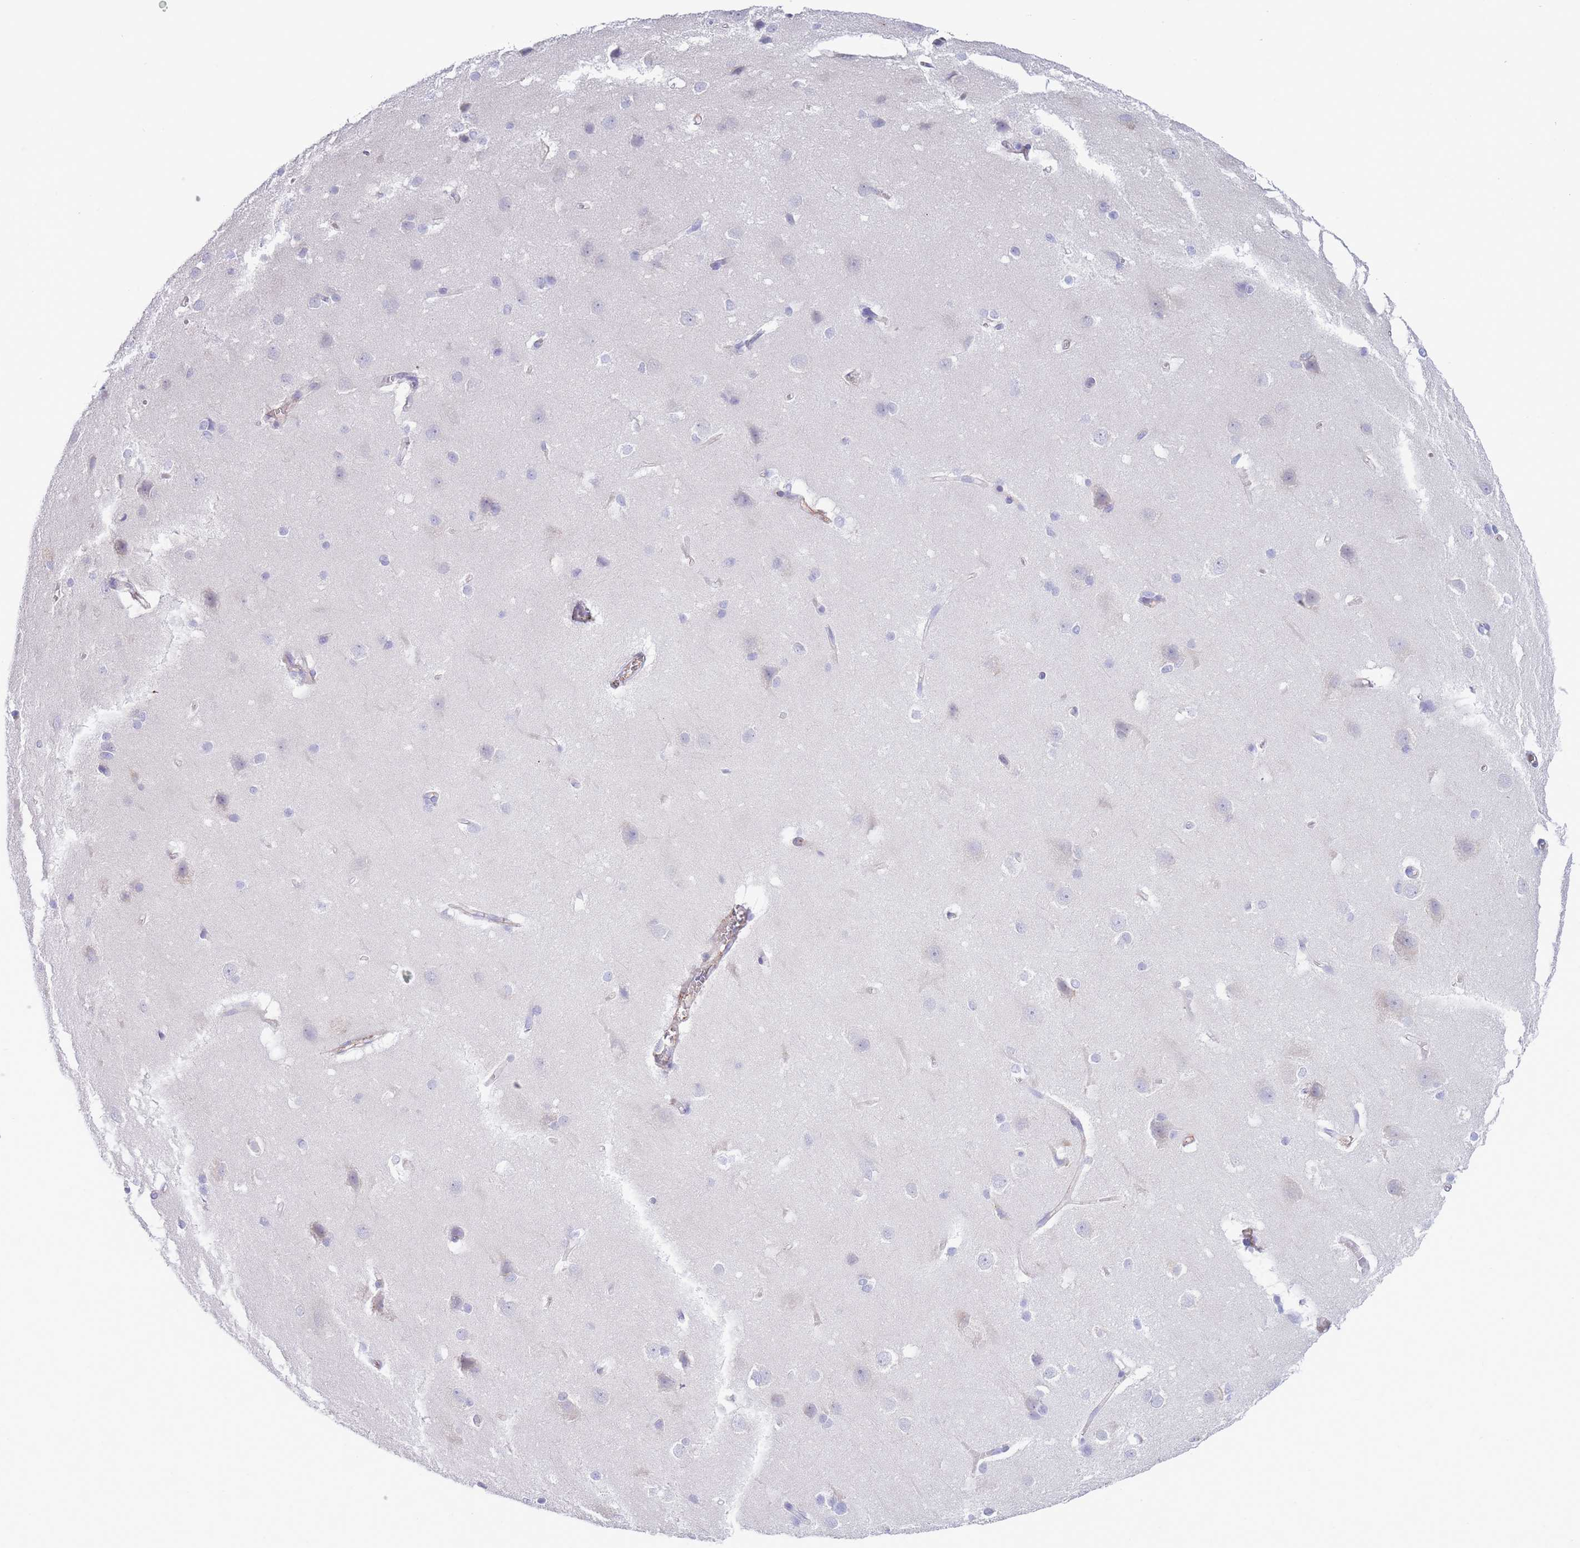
{"staining": {"intensity": "negative", "quantity": "none", "location": "none"}, "tissue": "cerebral cortex", "cell_type": "Endothelial cells", "image_type": "normal", "snomed": [{"axis": "morphology", "description": "Normal tissue, NOS"}, {"axis": "topography", "description": "Cerebral cortex"}], "caption": "Endothelial cells show no significant staining in normal cerebral cortex. Nuclei are stained in blue.", "gene": "DET1", "patient": {"sex": "male", "age": 37}}